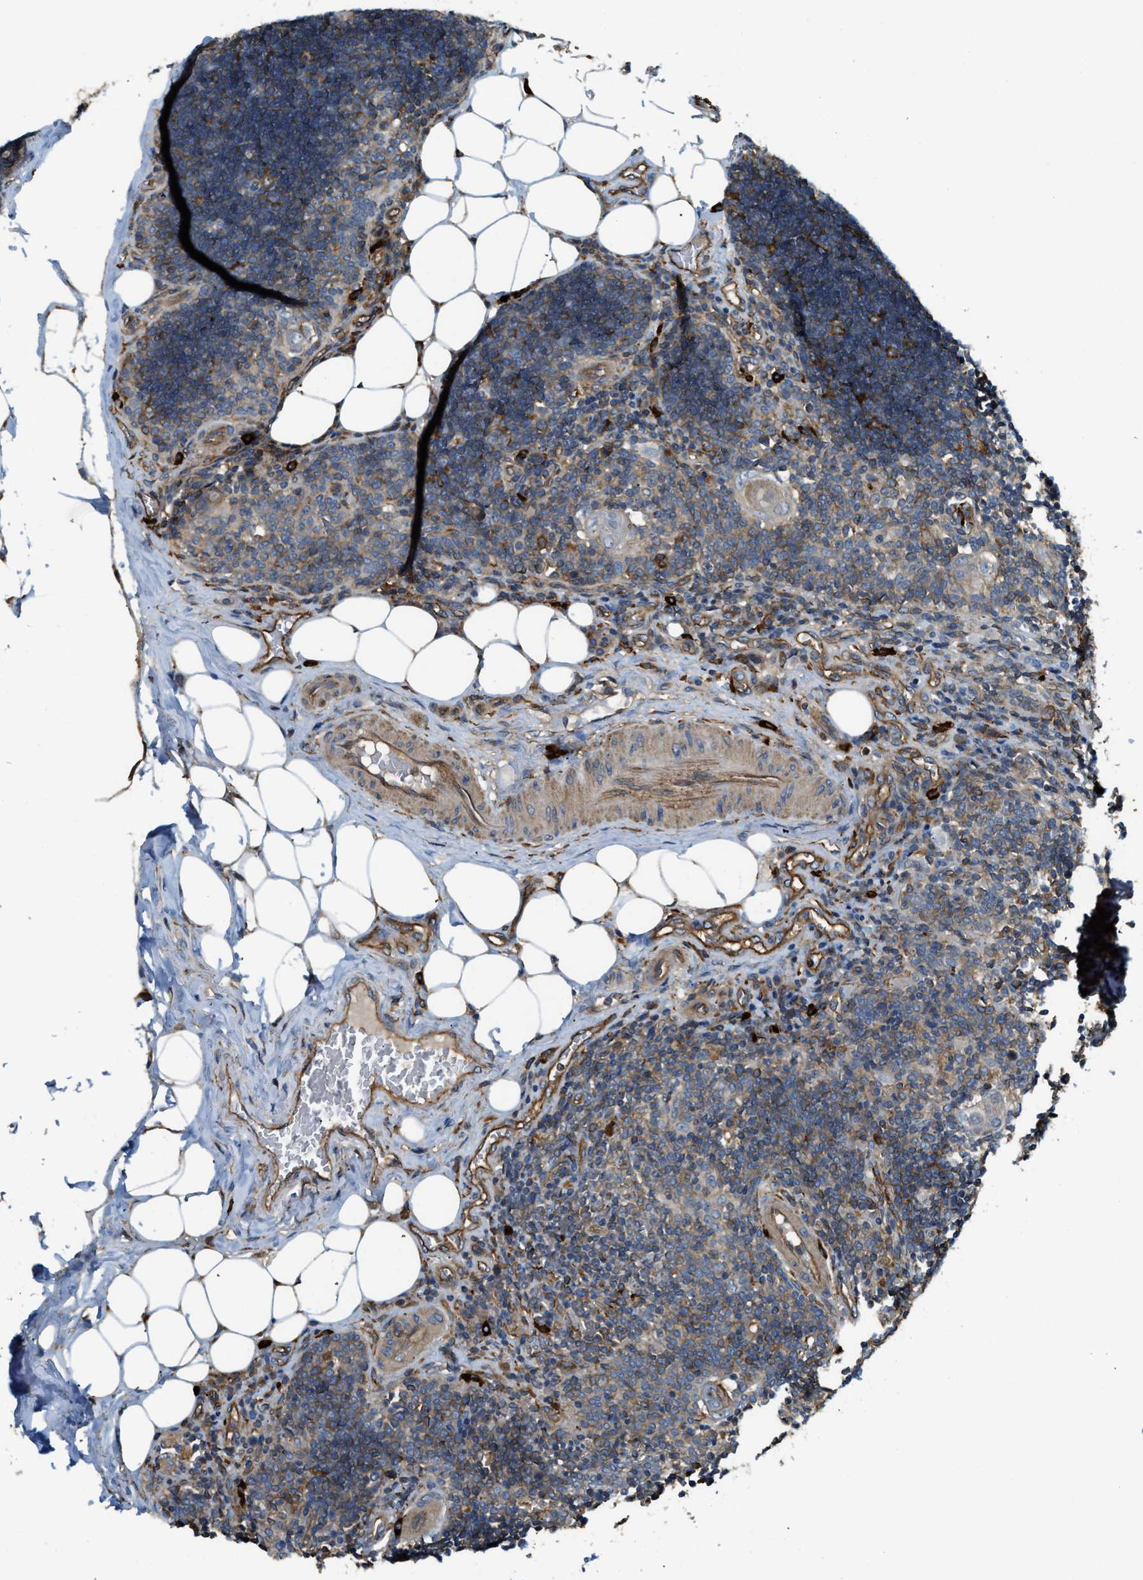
{"staining": {"intensity": "moderate", "quantity": "25%-75%", "location": "cytoplasmic/membranous"}, "tissue": "lymph node", "cell_type": "Non-germinal center cells", "image_type": "normal", "snomed": [{"axis": "morphology", "description": "Normal tissue, NOS"}, {"axis": "topography", "description": "Lymph node"}], "caption": "This image demonstrates immunohistochemistry staining of normal lymph node, with medium moderate cytoplasmic/membranous expression in about 25%-75% of non-germinal center cells.", "gene": "BAG4", "patient": {"sex": "male", "age": 33}}